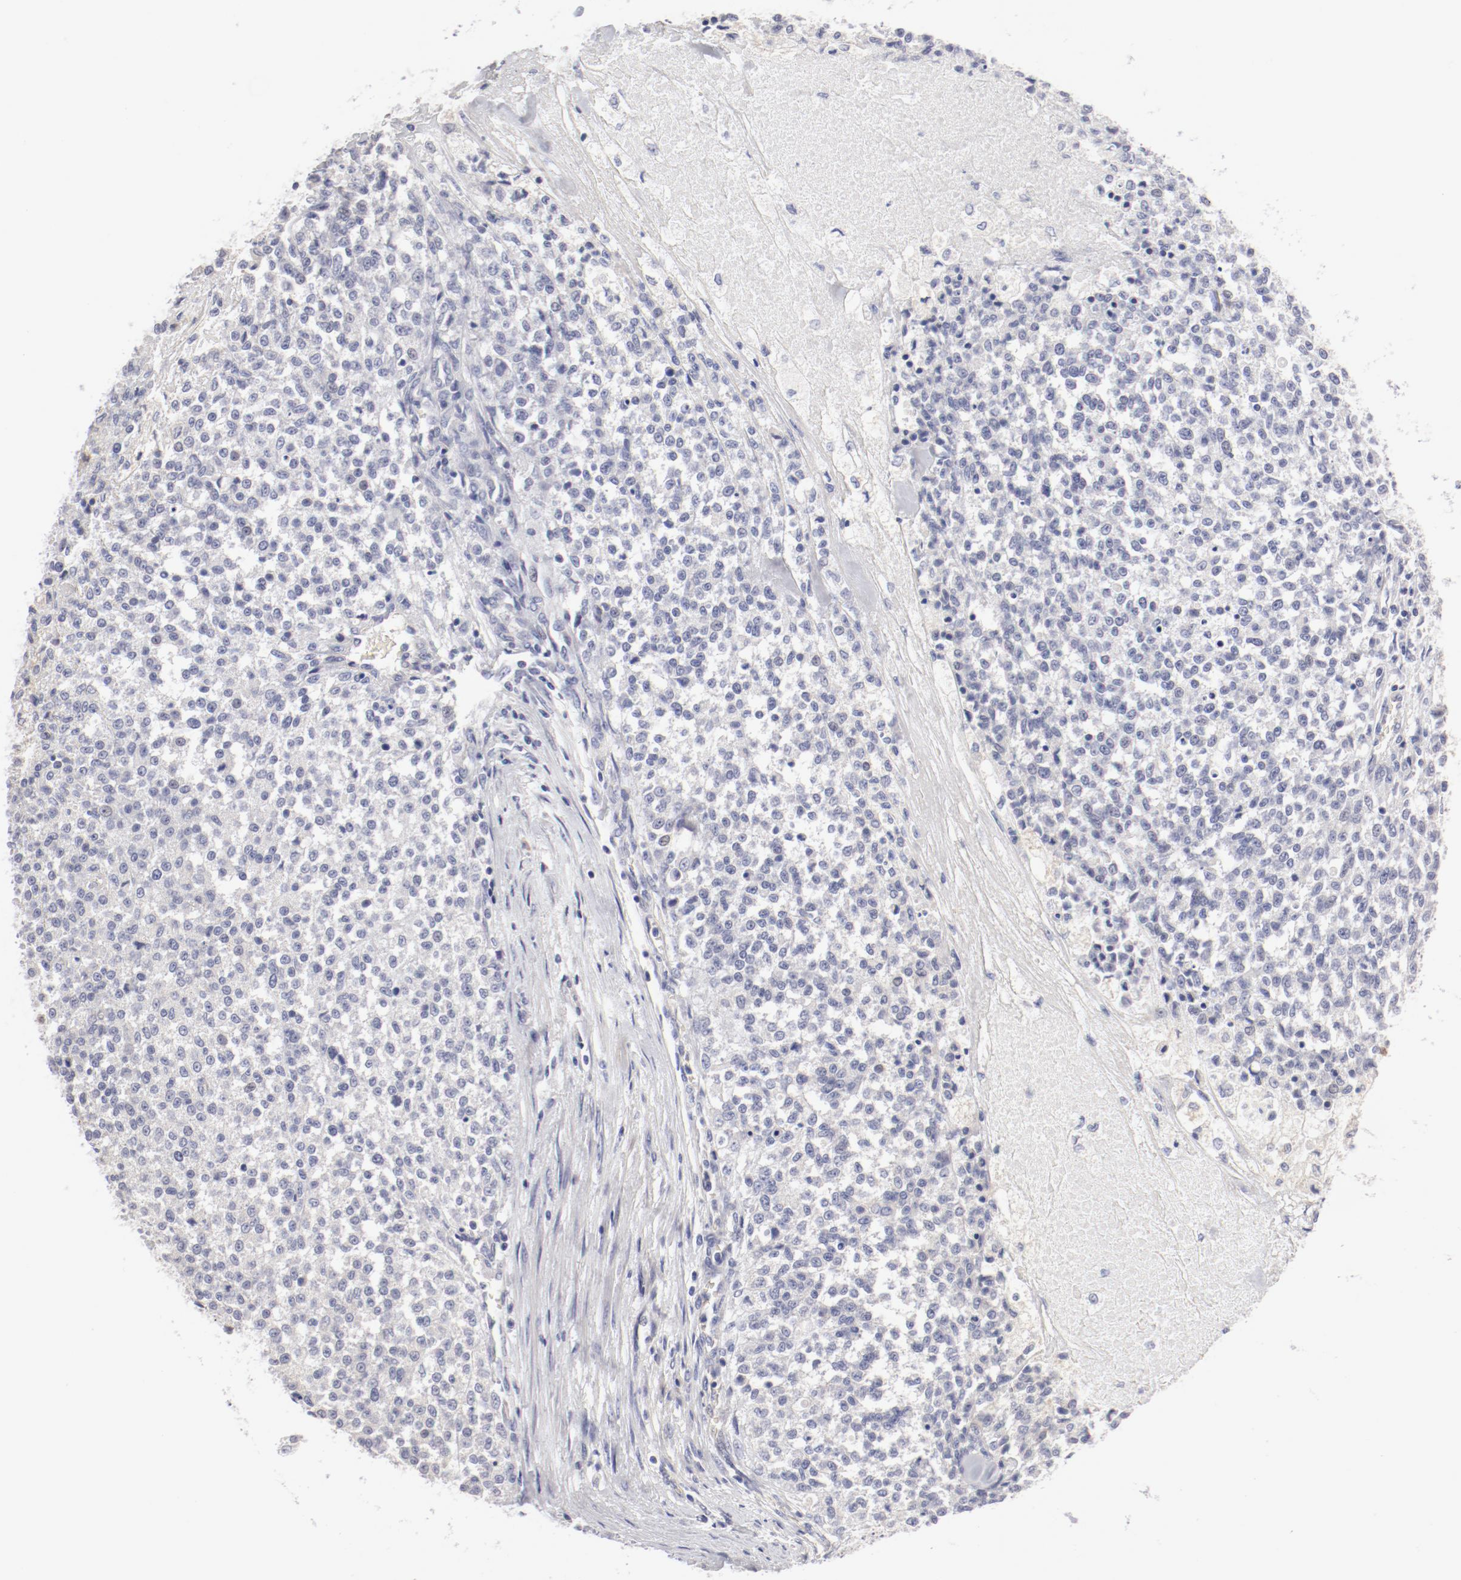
{"staining": {"intensity": "negative", "quantity": "none", "location": "none"}, "tissue": "testis cancer", "cell_type": "Tumor cells", "image_type": "cancer", "snomed": [{"axis": "morphology", "description": "Seminoma, NOS"}, {"axis": "topography", "description": "Testis"}], "caption": "IHC image of neoplastic tissue: human testis seminoma stained with DAB reveals no significant protein expression in tumor cells.", "gene": "LAX1", "patient": {"sex": "male", "age": 59}}